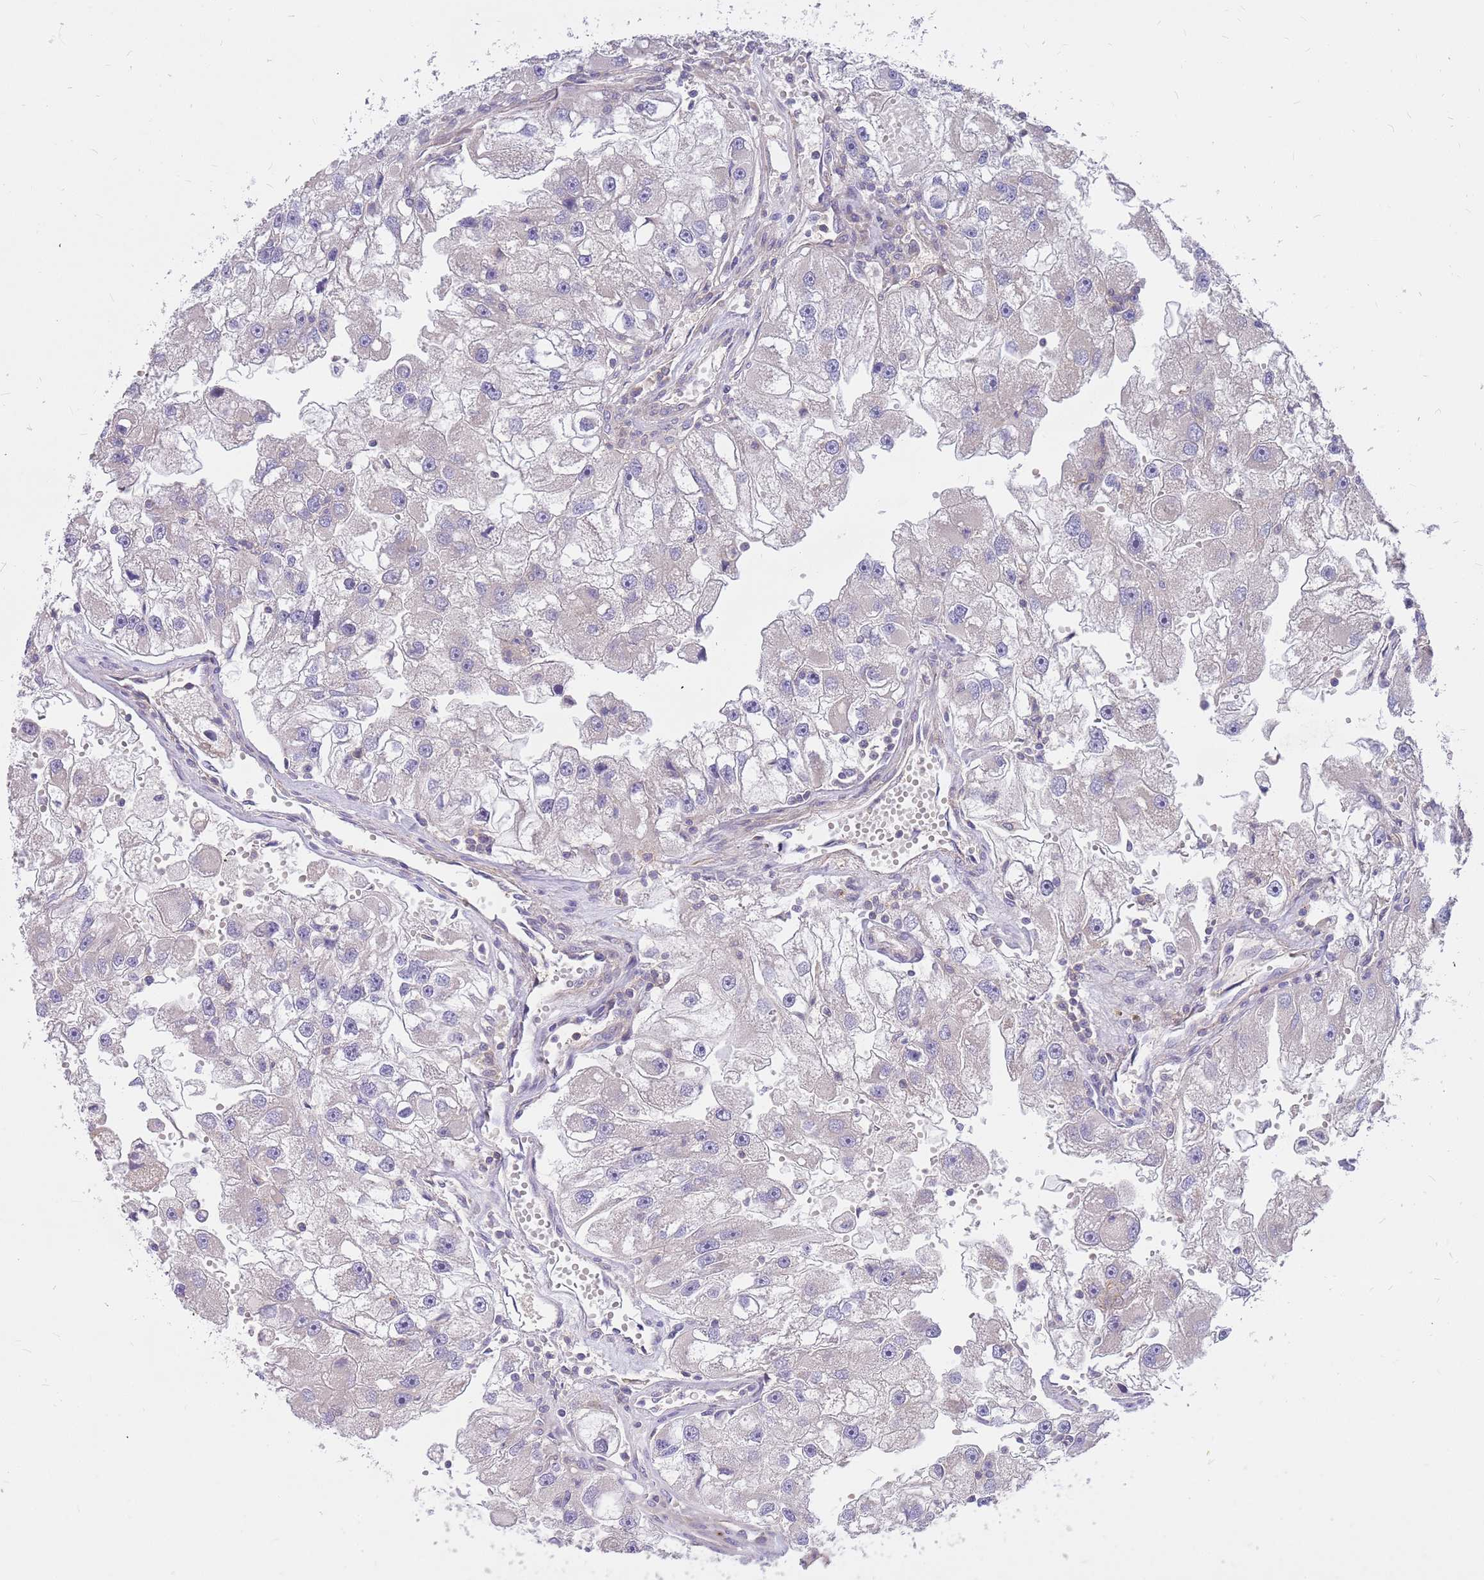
{"staining": {"intensity": "negative", "quantity": "none", "location": "none"}, "tissue": "renal cancer", "cell_type": "Tumor cells", "image_type": "cancer", "snomed": [{"axis": "morphology", "description": "Adenocarcinoma, NOS"}, {"axis": "topography", "description": "Kidney"}], "caption": "An immunohistochemistry (IHC) micrograph of renal cancer (adenocarcinoma) is shown. There is no staining in tumor cells of renal cancer (adenocarcinoma).", "gene": "MVD", "patient": {"sex": "male", "age": 63}}